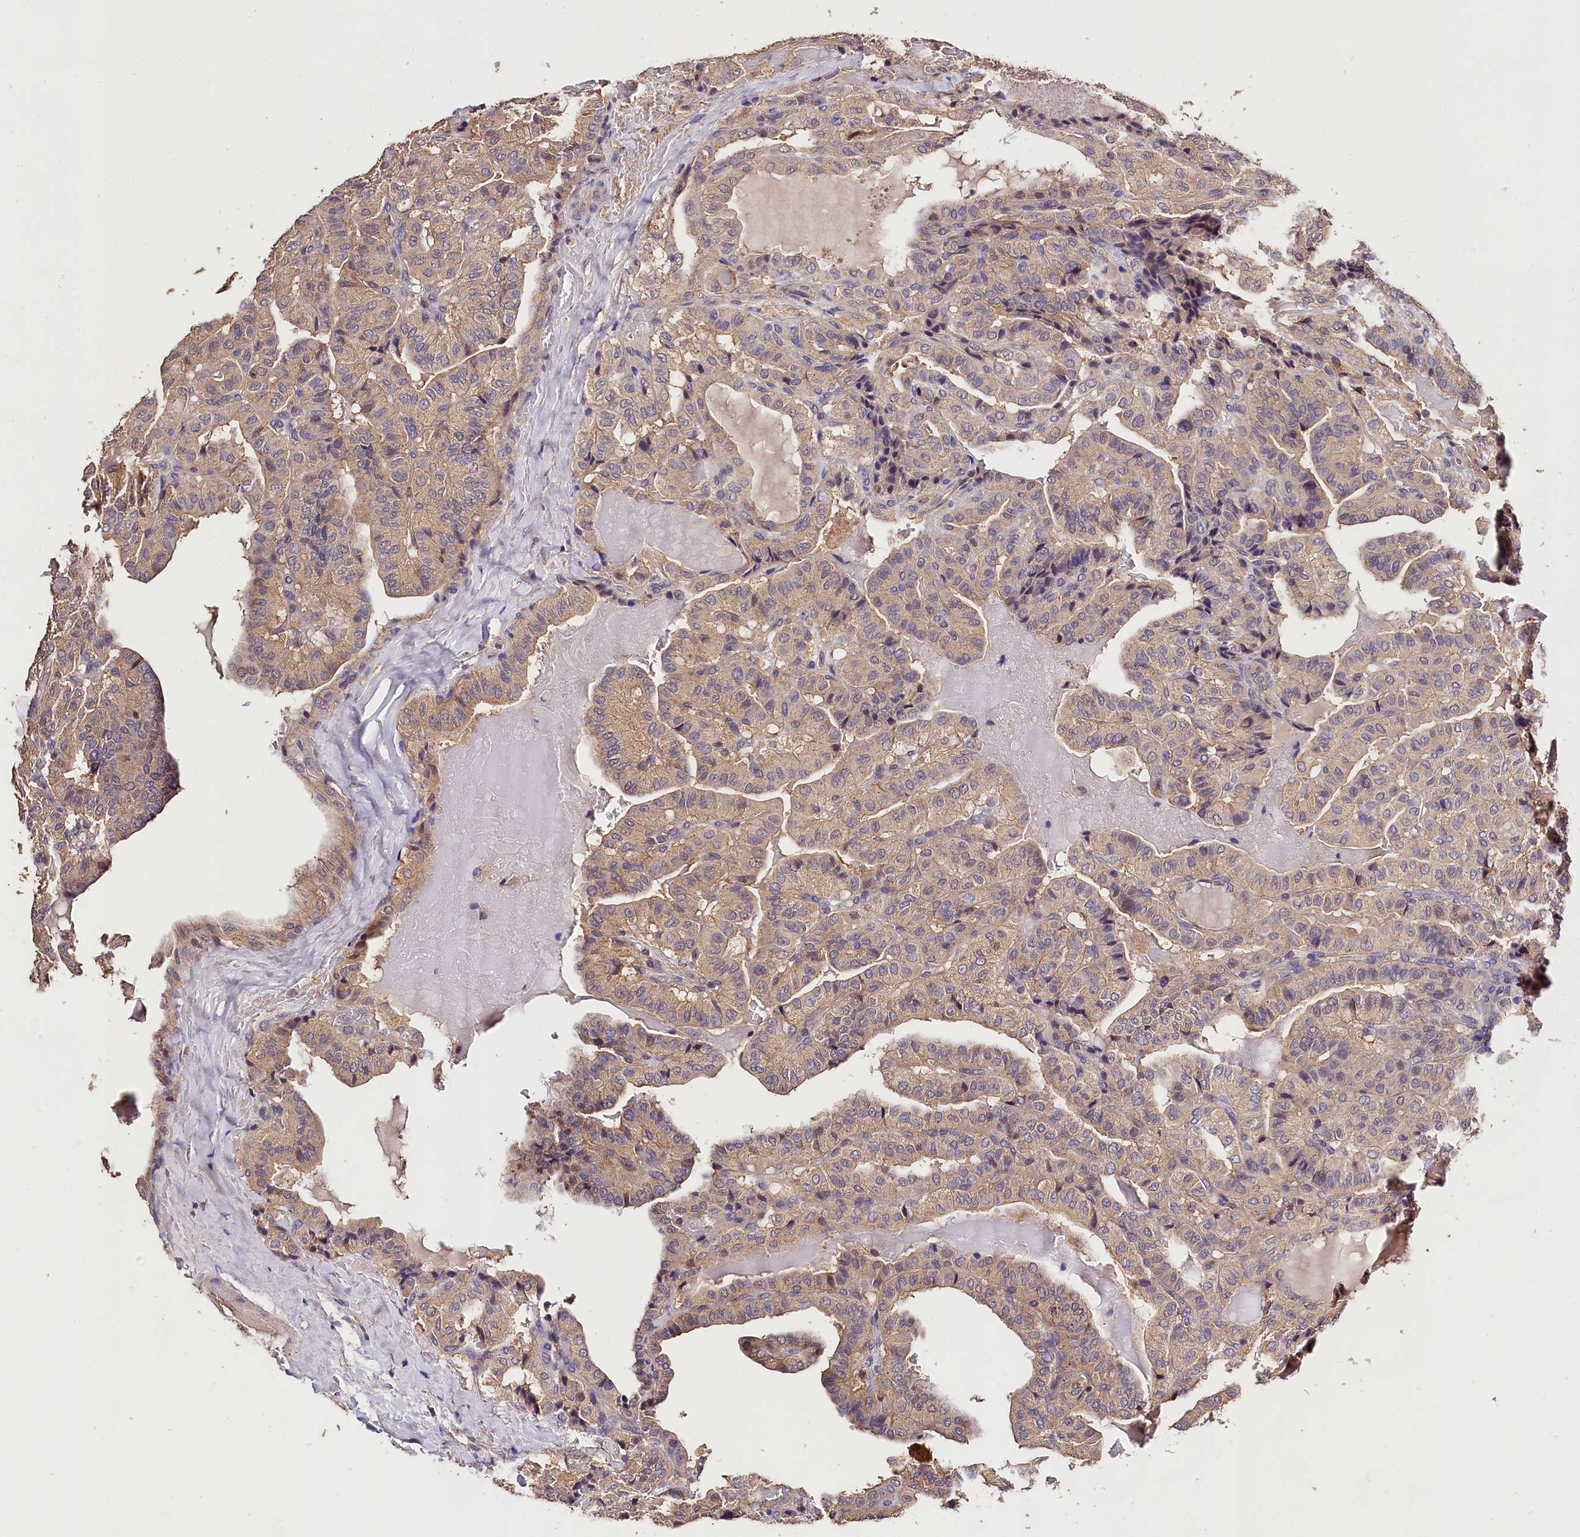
{"staining": {"intensity": "weak", "quantity": ">75%", "location": "cytoplasmic/membranous"}, "tissue": "thyroid cancer", "cell_type": "Tumor cells", "image_type": "cancer", "snomed": [{"axis": "morphology", "description": "Papillary adenocarcinoma, NOS"}, {"axis": "topography", "description": "Thyroid gland"}], "caption": "Immunohistochemical staining of human papillary adenocarcinoma (thyroid) demonstrates low levels of weak cytoplasmic/membranous protein staining in approximately >75% of tumor cells. (IHC, brightfield microscopy, high magnification).", "gene": "OAS3", "patient": {"sex": "male", "age": 77}}